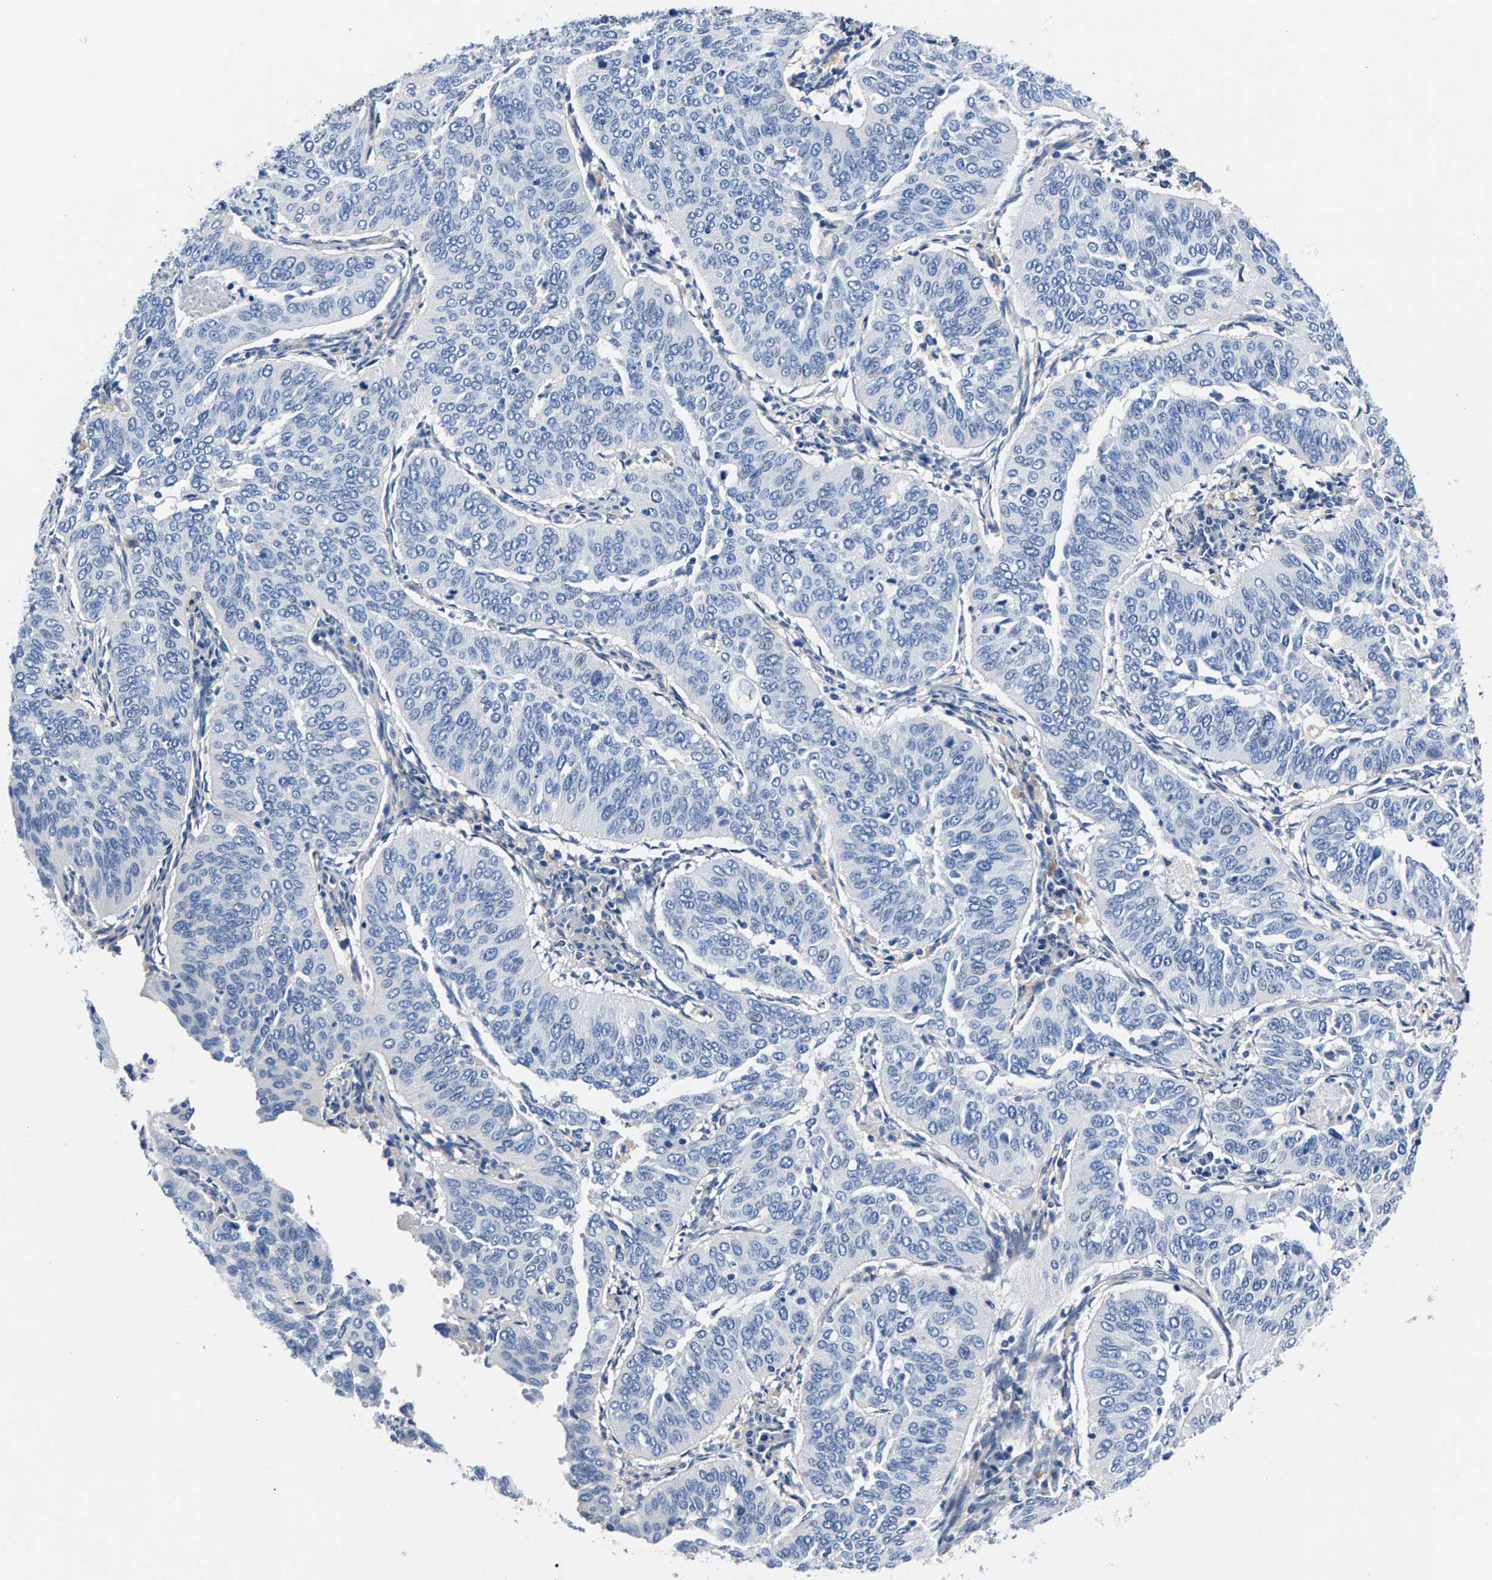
{"staining": {"intensity": "negative", "quantity": "none", "location": "none"}, "tissue": "cervical cancer", "cell_type": "Tumor cells", "image_type": "cancer", "snomed": [{"axis": "morphology", "description": "Normal tissue, NOS"}, {"axis": "morphology", "description": "Squamous cell carcinoma, NOS"}, {"axis": "topography", "description": "Cervix"}], "caption": "DAB (3,3'-diaminobenzidine) immunohistochemical staining of human cervical cancer reveals no significant staining in tumor cells. (Brightfield microscopy of DAB (3,3'-diaminobenzidine) immunohistochemistry at high magnification).", "gene": "P2RY4", "patient": {"sex": "female", "age": 39}}